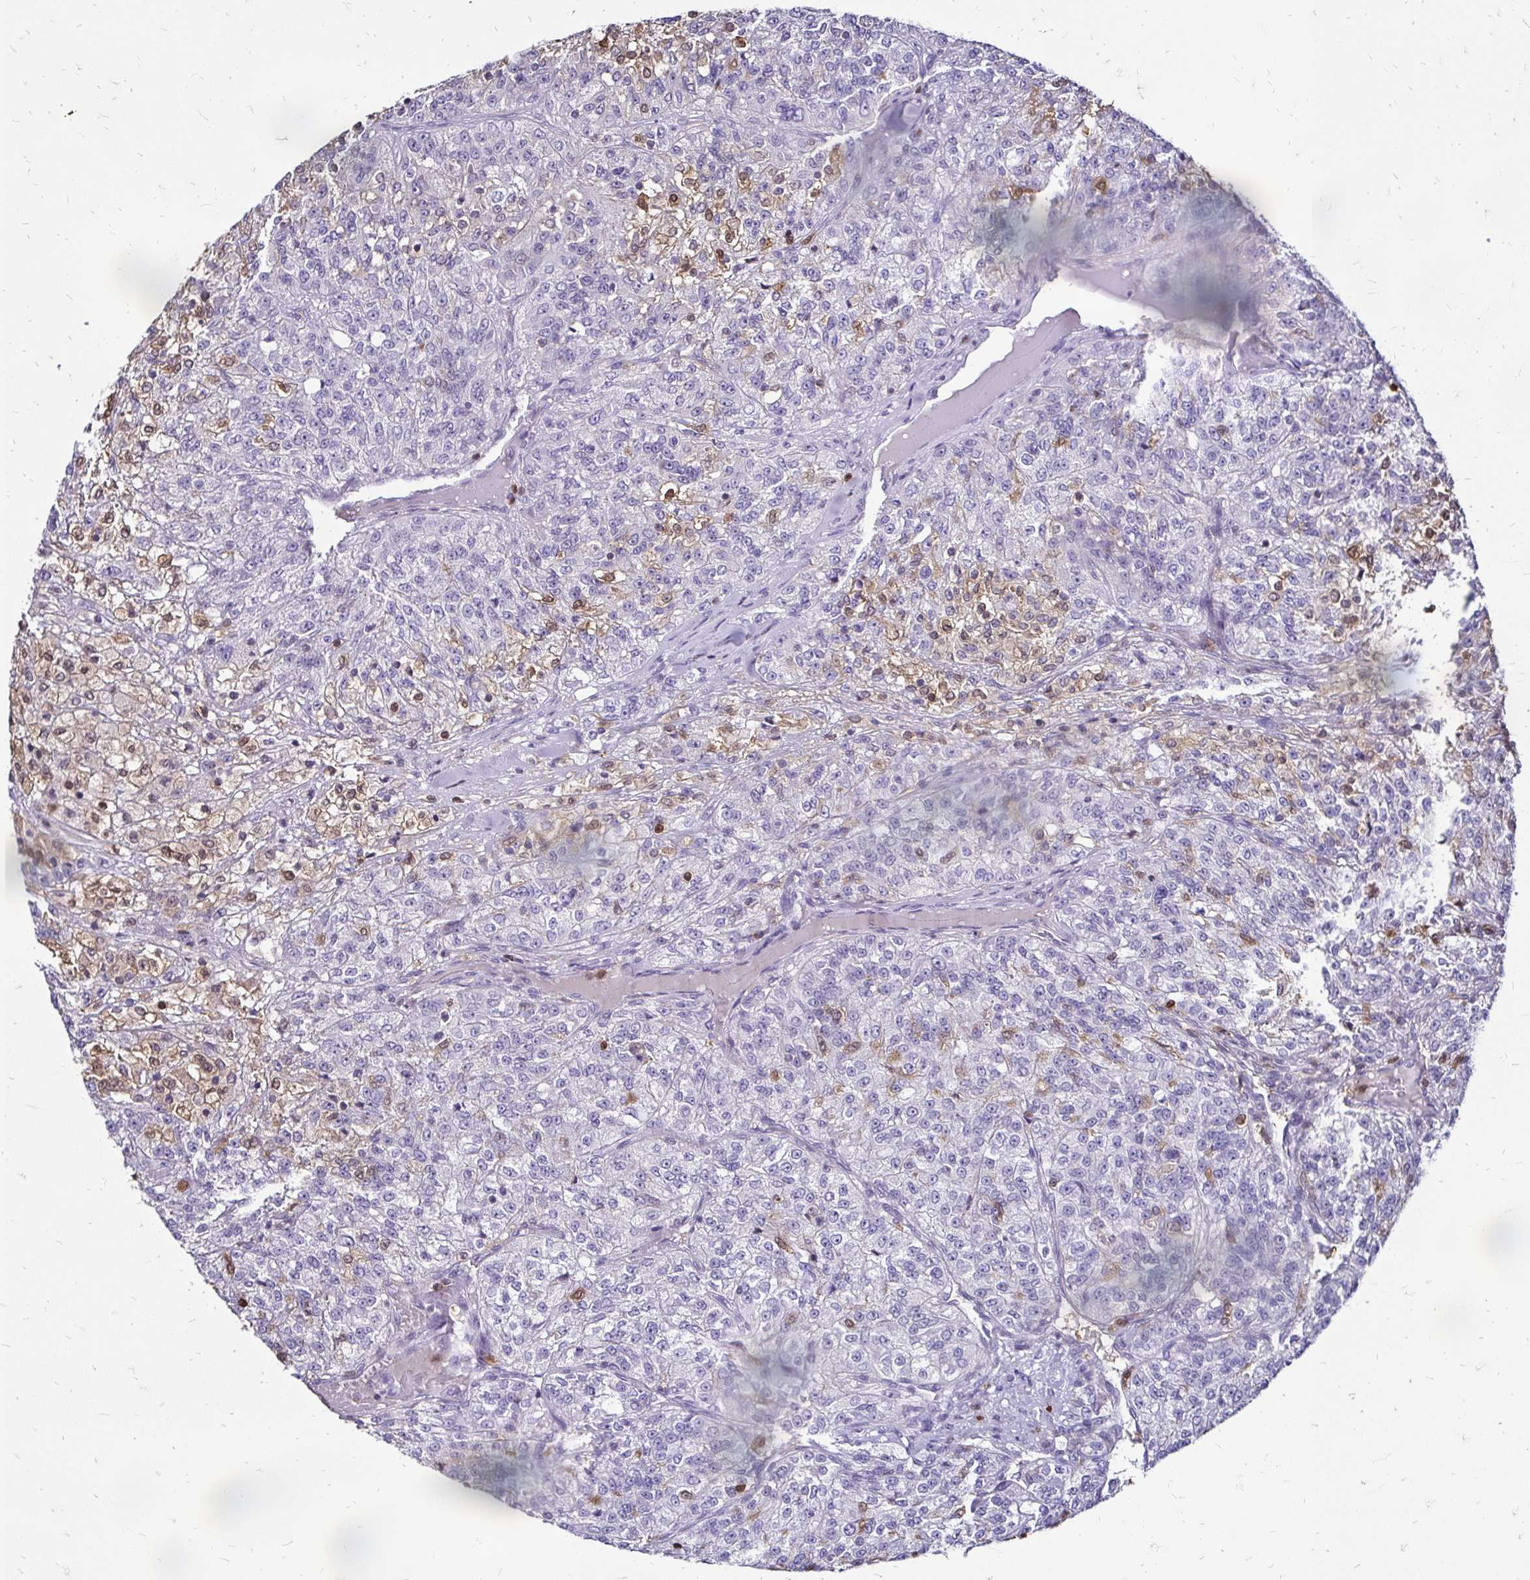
{"staining": {"intensity": "negative", "quantity": "none", "location": "none"}, "tissue": "renal cancer", "cell_type": "Tumor cells", "image_type": "cancer", "snomed": [{"axis": "morphology", "description": "Adenocarcinoma, NOS"}, {"axis": "topography", "description": "Kidney"}], "caption": "Human renal adenocarcinoma stained for a protein using immunohistochemistry (IHC) exhibits no staining in tumor cells.", "gene": "ZFP1", "patient": {"sex": "female", "age": 63}}